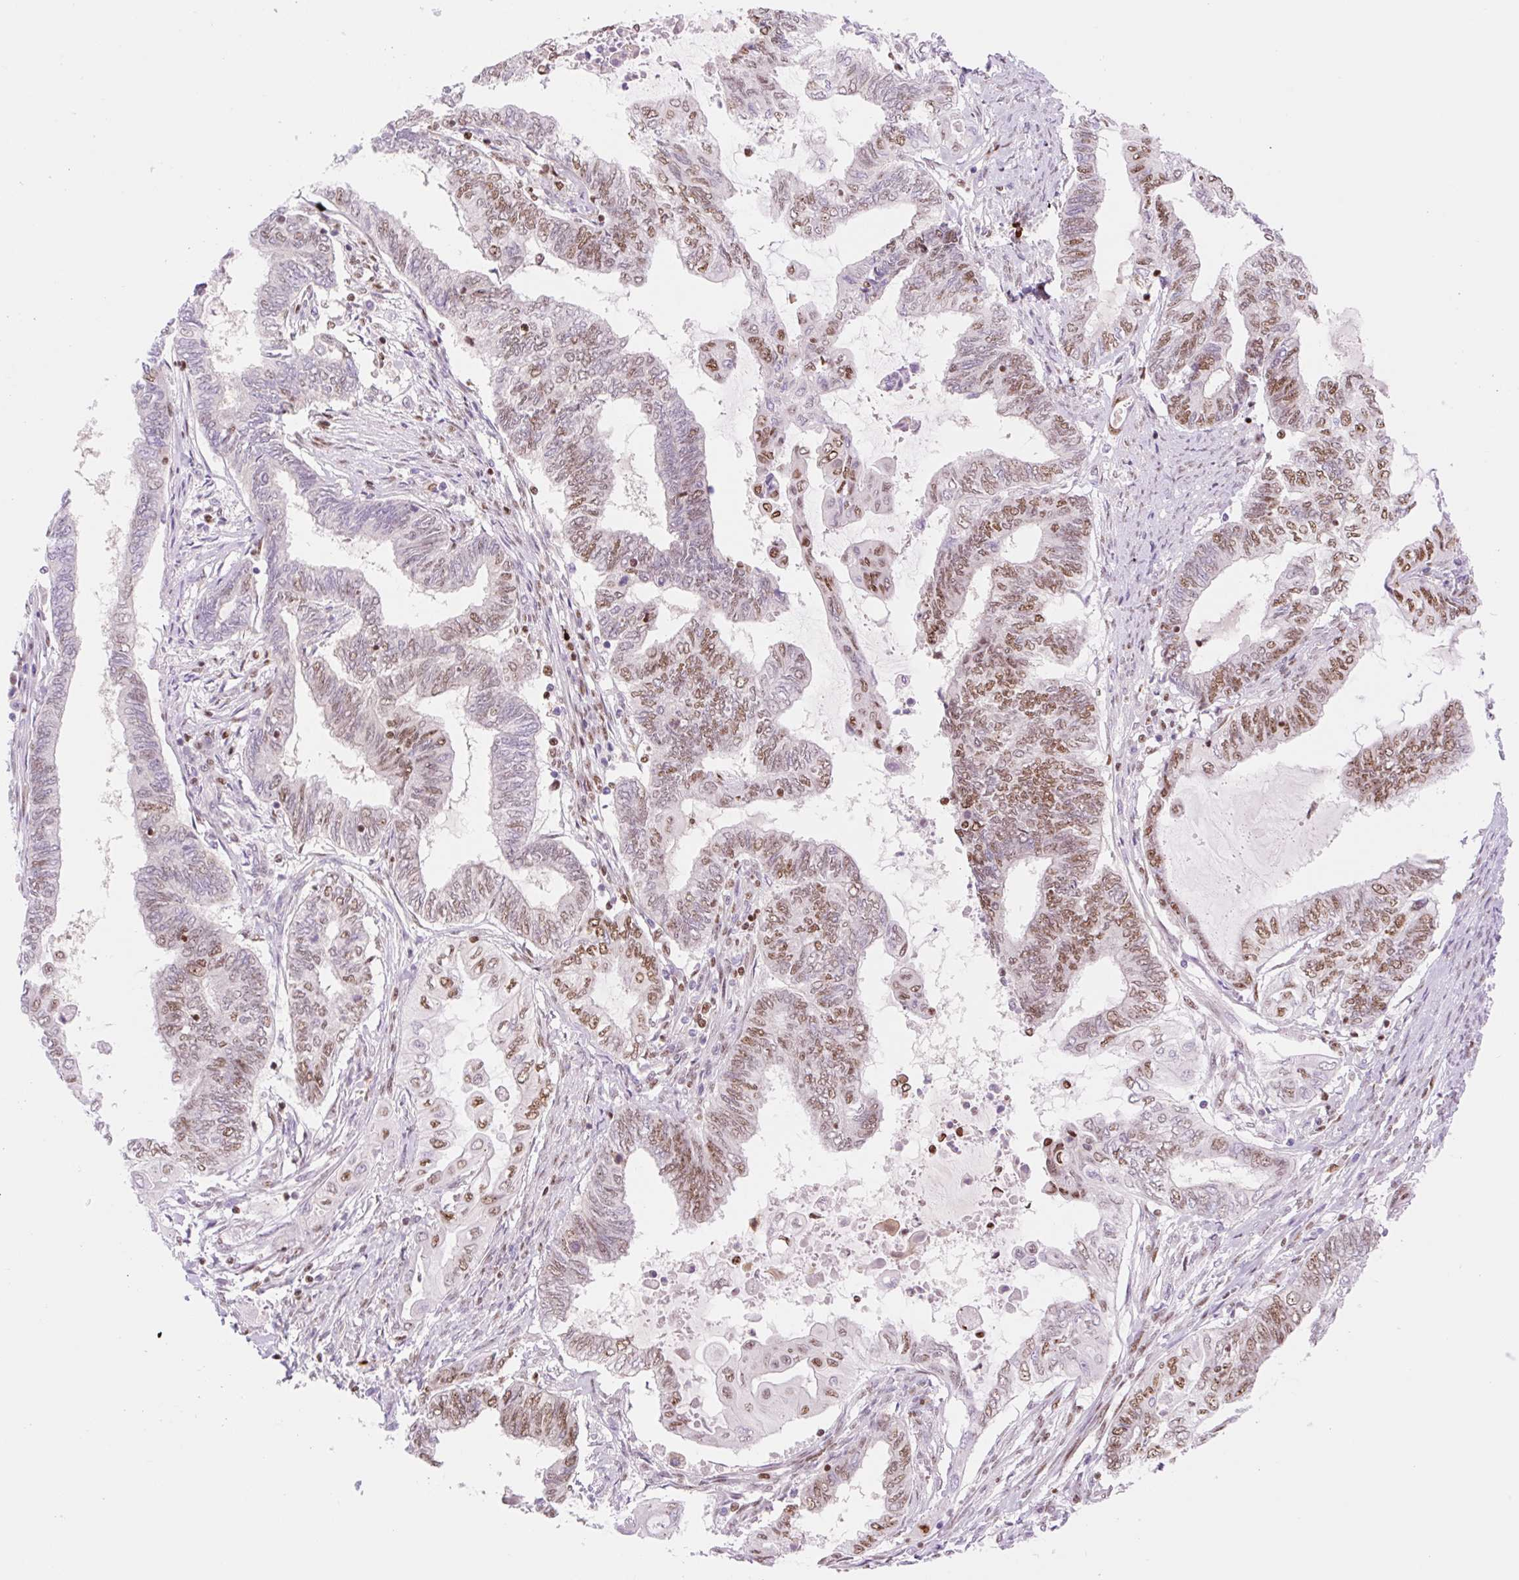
{"staining": {"intensity": "moderate", "quantity": "25%-75%", "location": "nuclear"}, "tissue": "endometrial cancer", "cell_type": "Tumor cells", "image_type": "cancer", "snomed": [{"axis": "morphology", "description": "Adenocarcinoma, NOS"}, {"axis": "topography", "description": "Uterus"}, {"axis": "topography", "description": "Endometrium"}], "caption": "Human endometrial cancer stained for a protein (brown) reveals moderate nuclear positive expression in about 25%-75% of tumor cells.", "gene": "PRDM11", "patient": {"sex": "female", "age": 70}}